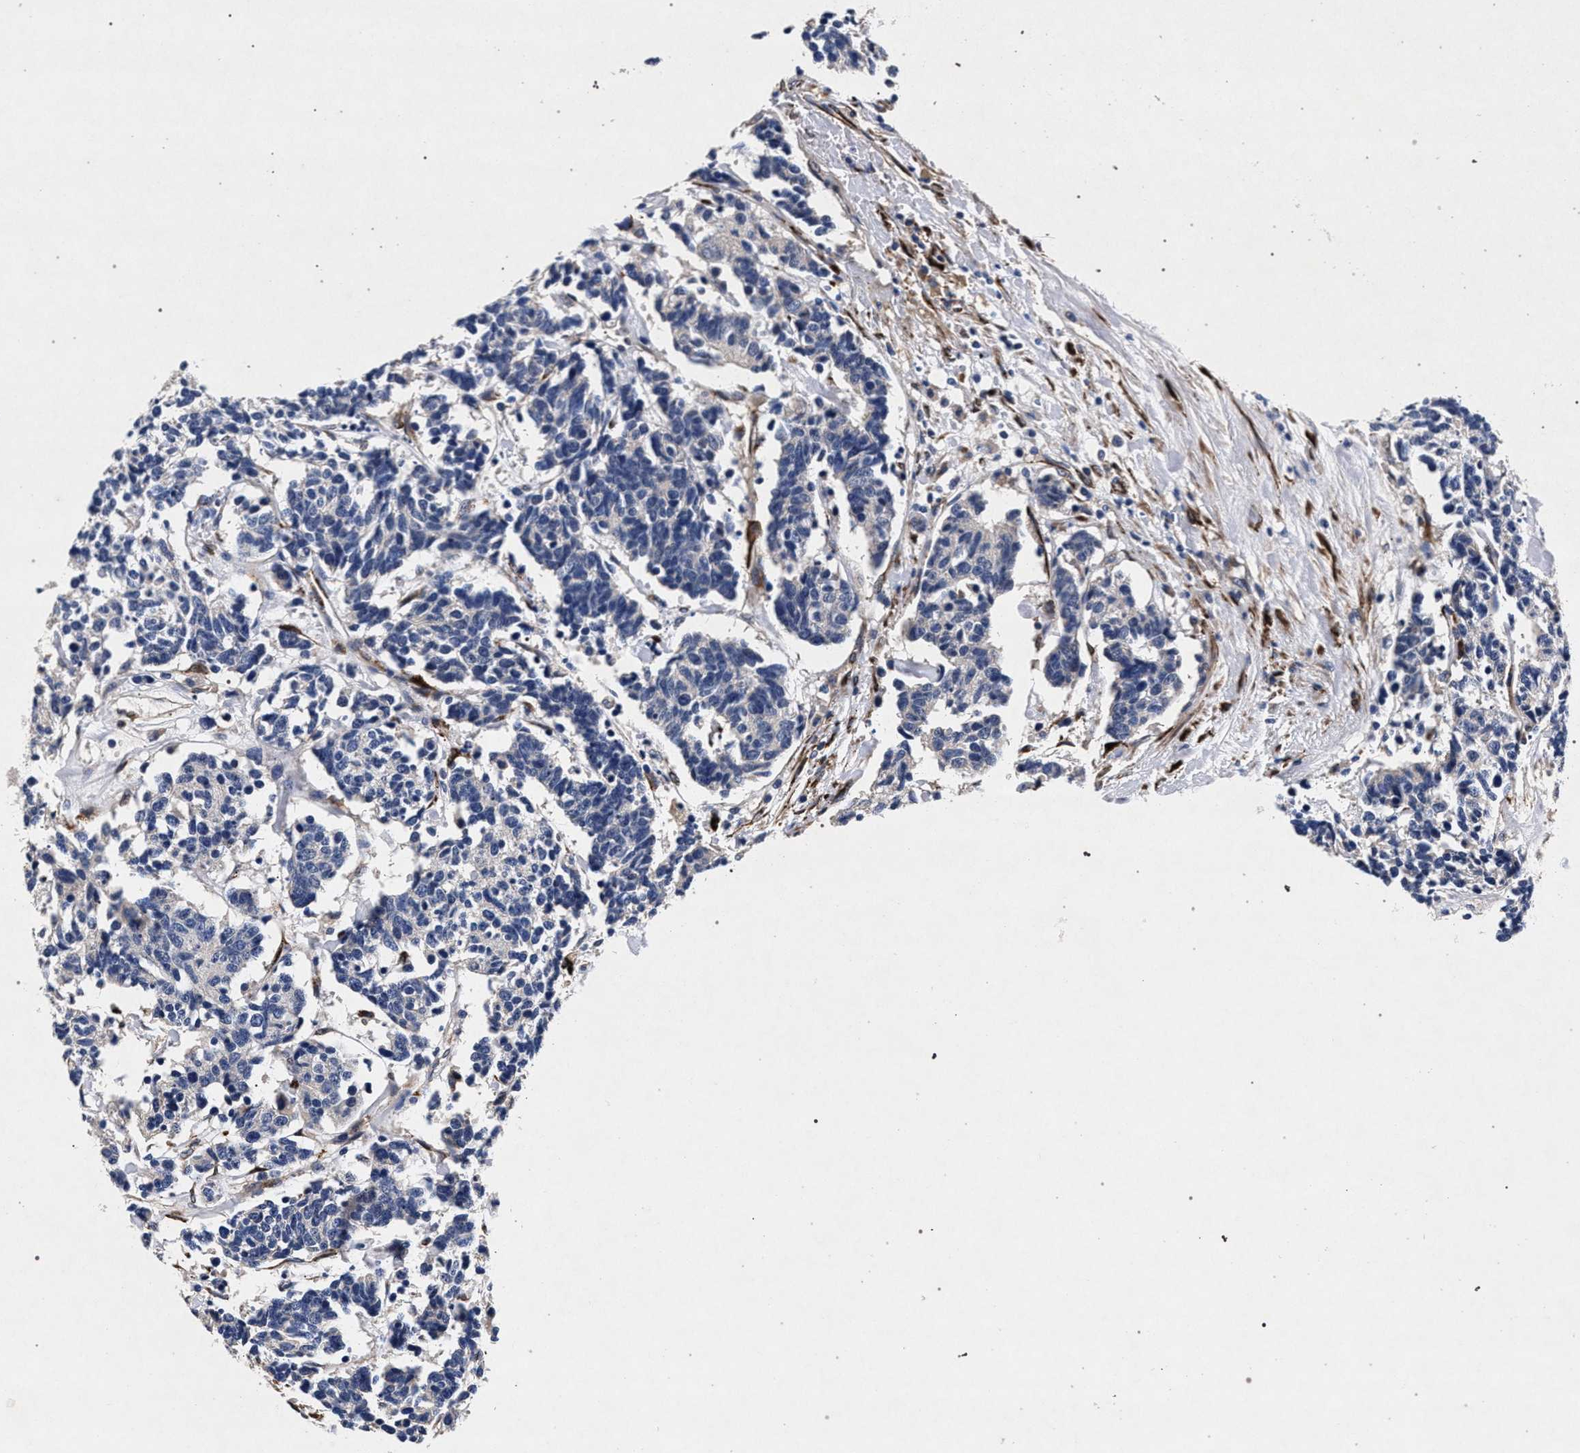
{"staining": {"intensity": "negative", "quantity": "none", "location": "none"}, "tissue": "carcinoid", "cell_type": "Tumor cells", "image_type": "cancer", "snomed": [{"axis": "morphology", "description": "Carcinoma, NOS"}, {"axis": "morphology", "description": "Carcinoid, malignant, NOS"}, {"axis": "topography", "description": "Urinary bladder"}], "caption": "IHC photomicrograph of carcinoid stained for a protein (brown), which displays no expression in tumor cells. Brightfield microscopy of IHC stained with DAB (3,3'-diaminobenzidine) (brown) and hematoxylin (blue), captured at high magnification.", "gene": "NEK7", "patient": {"sex": "male", "age": 57}}